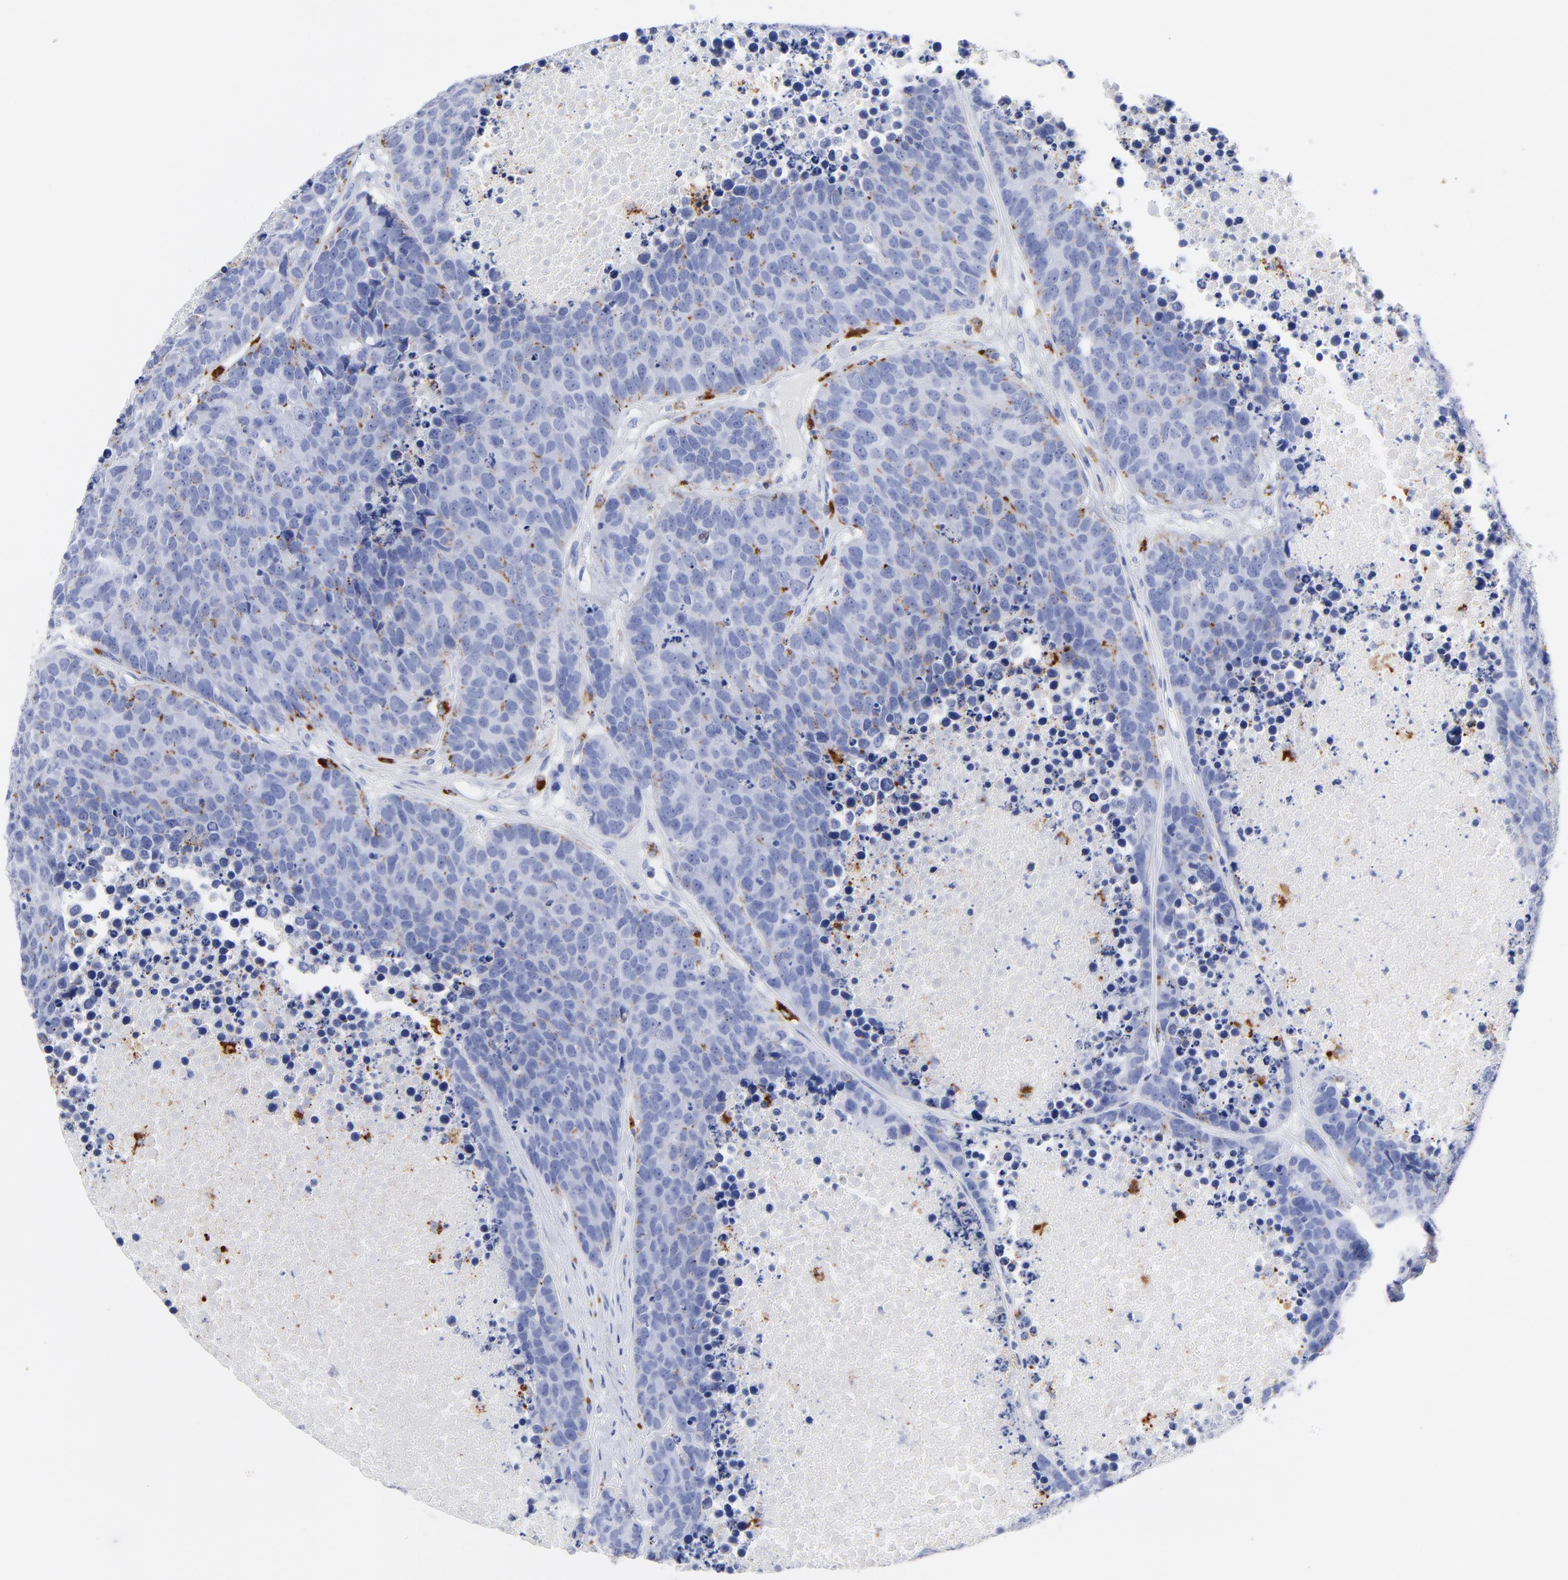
{"staining": {"intensity": "moderate", "quantity": "25%-75%", "location": "cytoplasmic/membranous"}, "tissue": "carcinoid", "cell_type": "Tumor cells", "image_type": "cancer", "snomed": [{"axis": "morphology", "description": "Carcinoid, malignant, NOS"}, {"axis": "topography", "description": "Lung"}], "caption": "Malignant carcinoid was stained to show a protein in brown. There is medium levels of moderate cytoplasmic/membranous staining in approximately 25%-75% of tumor cells. (brown staining indicates protein expression, while blue staining denotes nuclei).", "gene": "CPVL", "patient": {"sex": "male", "age": 60}}